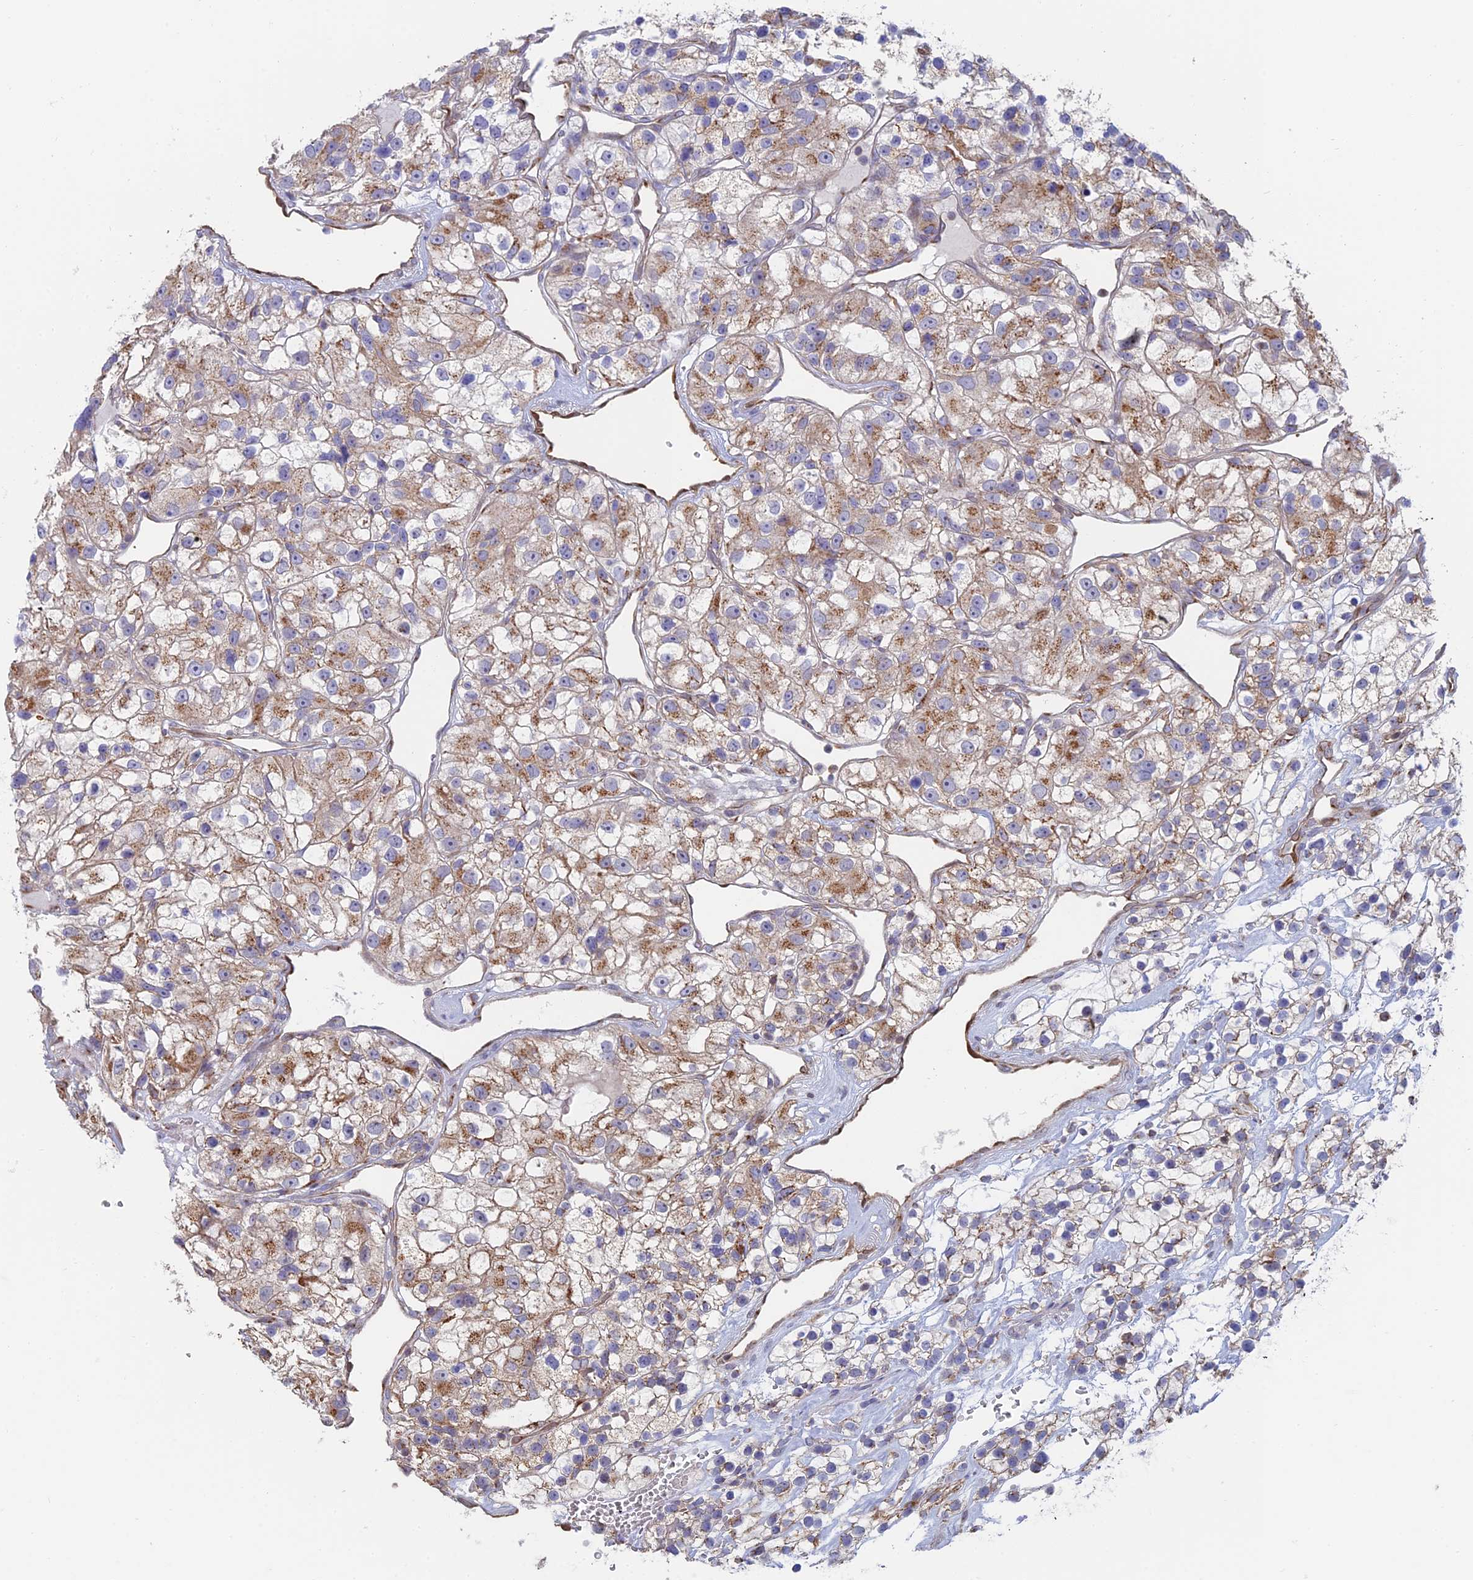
{"staining": {"intensity": "moderate", "quantity": "25%-75%", "location": "cytoplasmic/membranous"}, "tissue": "renal cancer", "cell_type": "Tumor cells", "image_type": "cancer", "snomed": [{"axis": "morphology", "description": "Adenocarcinoma, NOS"}, {"axis": "topography", "description": "Kidney"}], "caption": "A histopathology image of human renal cancer (adenocarcinoma) stained for a protein exhibits moderate cytoplasmic/membranous brown staining in tumor cells.", "gene": "HS2ST1", "patient": {"sex": "female", "age": 57}}